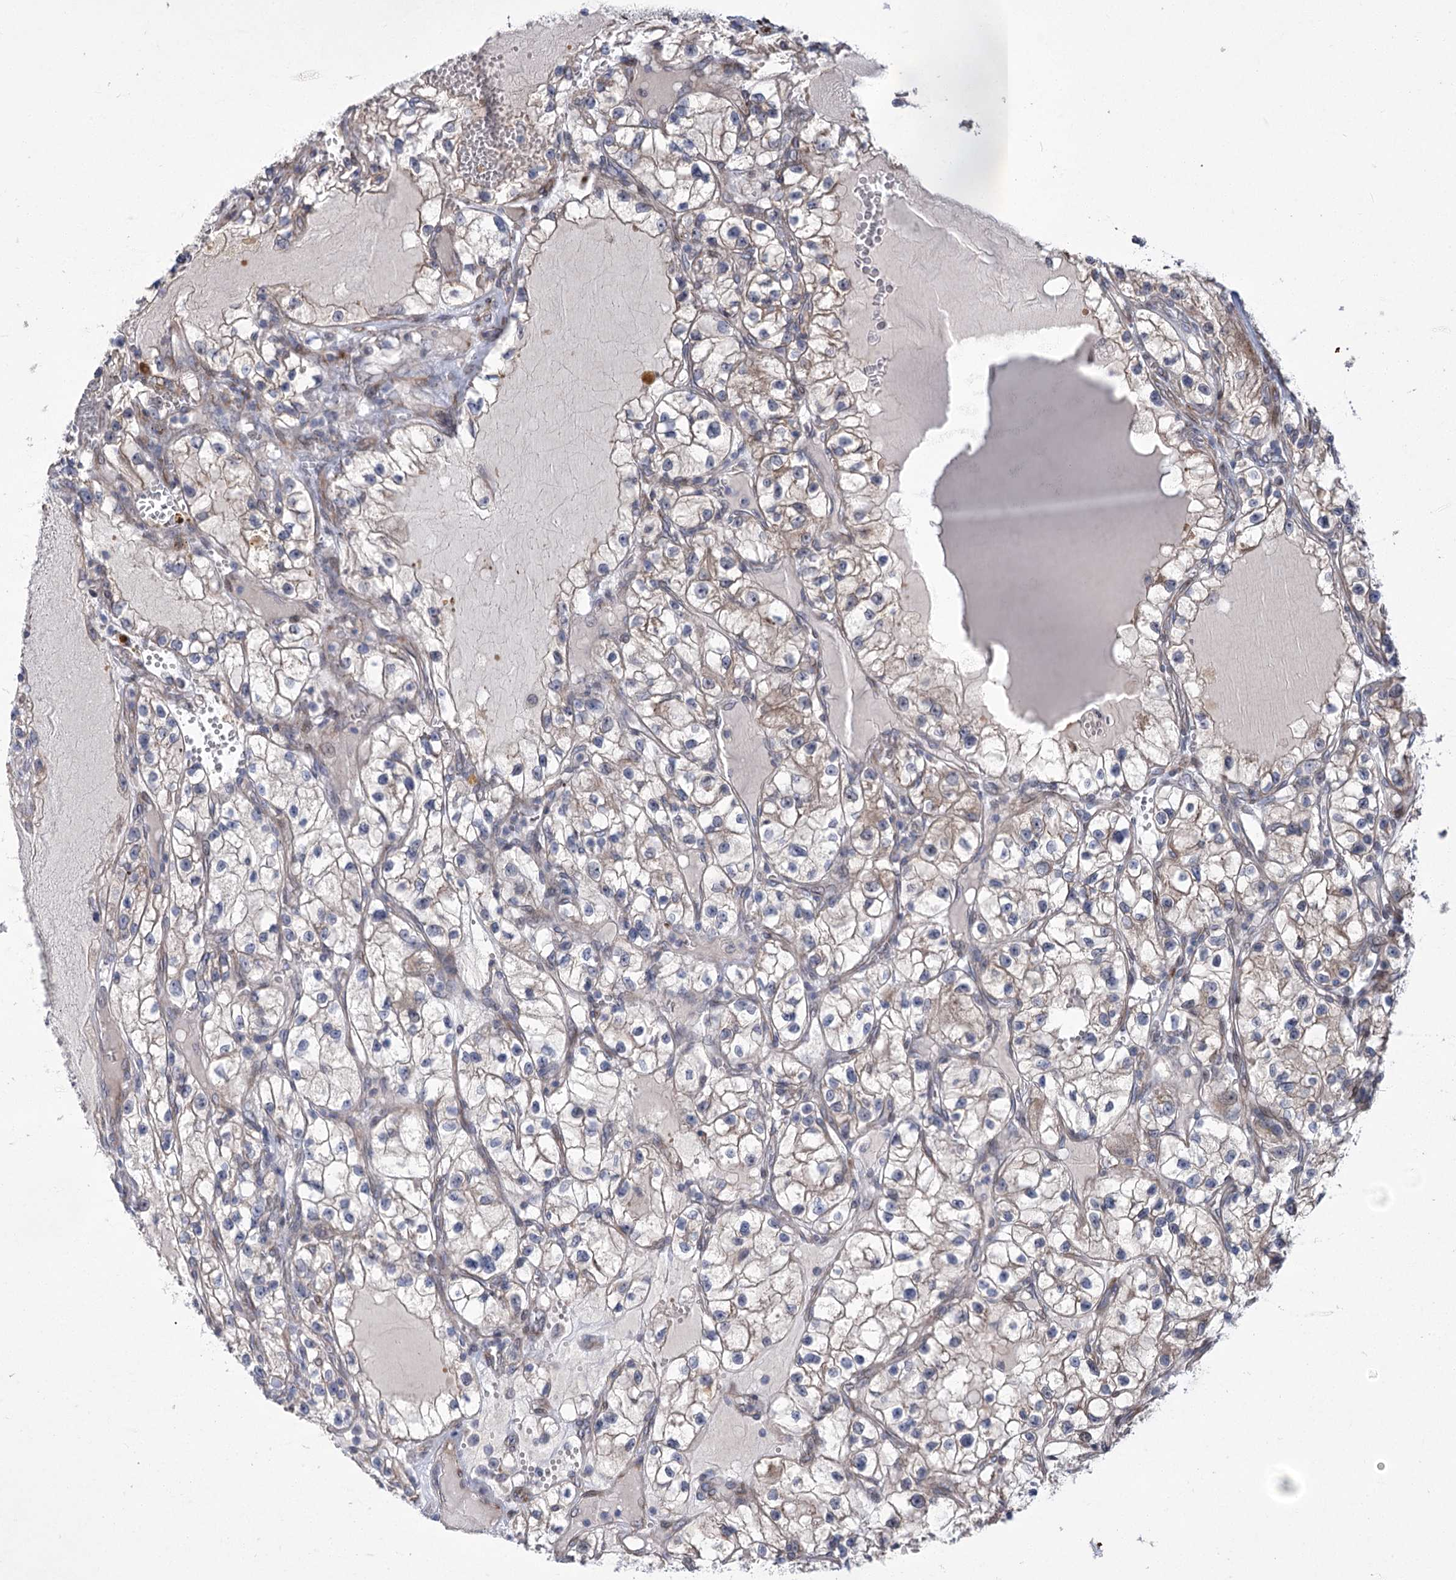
{"staining": {"intensity": "weak", "quantity": "<25%", "location": "cytoplasmic/membranous"}, "tissue": "renal cancer", "cell_type": "Tumor cells", "image_type": "cancer", "snomed": [{"axis": "morphology", "description": "Adenocarcinoma, NOS"}, {"axis": "topography", "description": "Kidney"}], "caption": "Immunohistochemical staining of adenocarcinoma (renal) demonstrates no significant staining in tumor cells.", "gene": "GCNT4", "patient": {"sex": "female", "age": 57}}